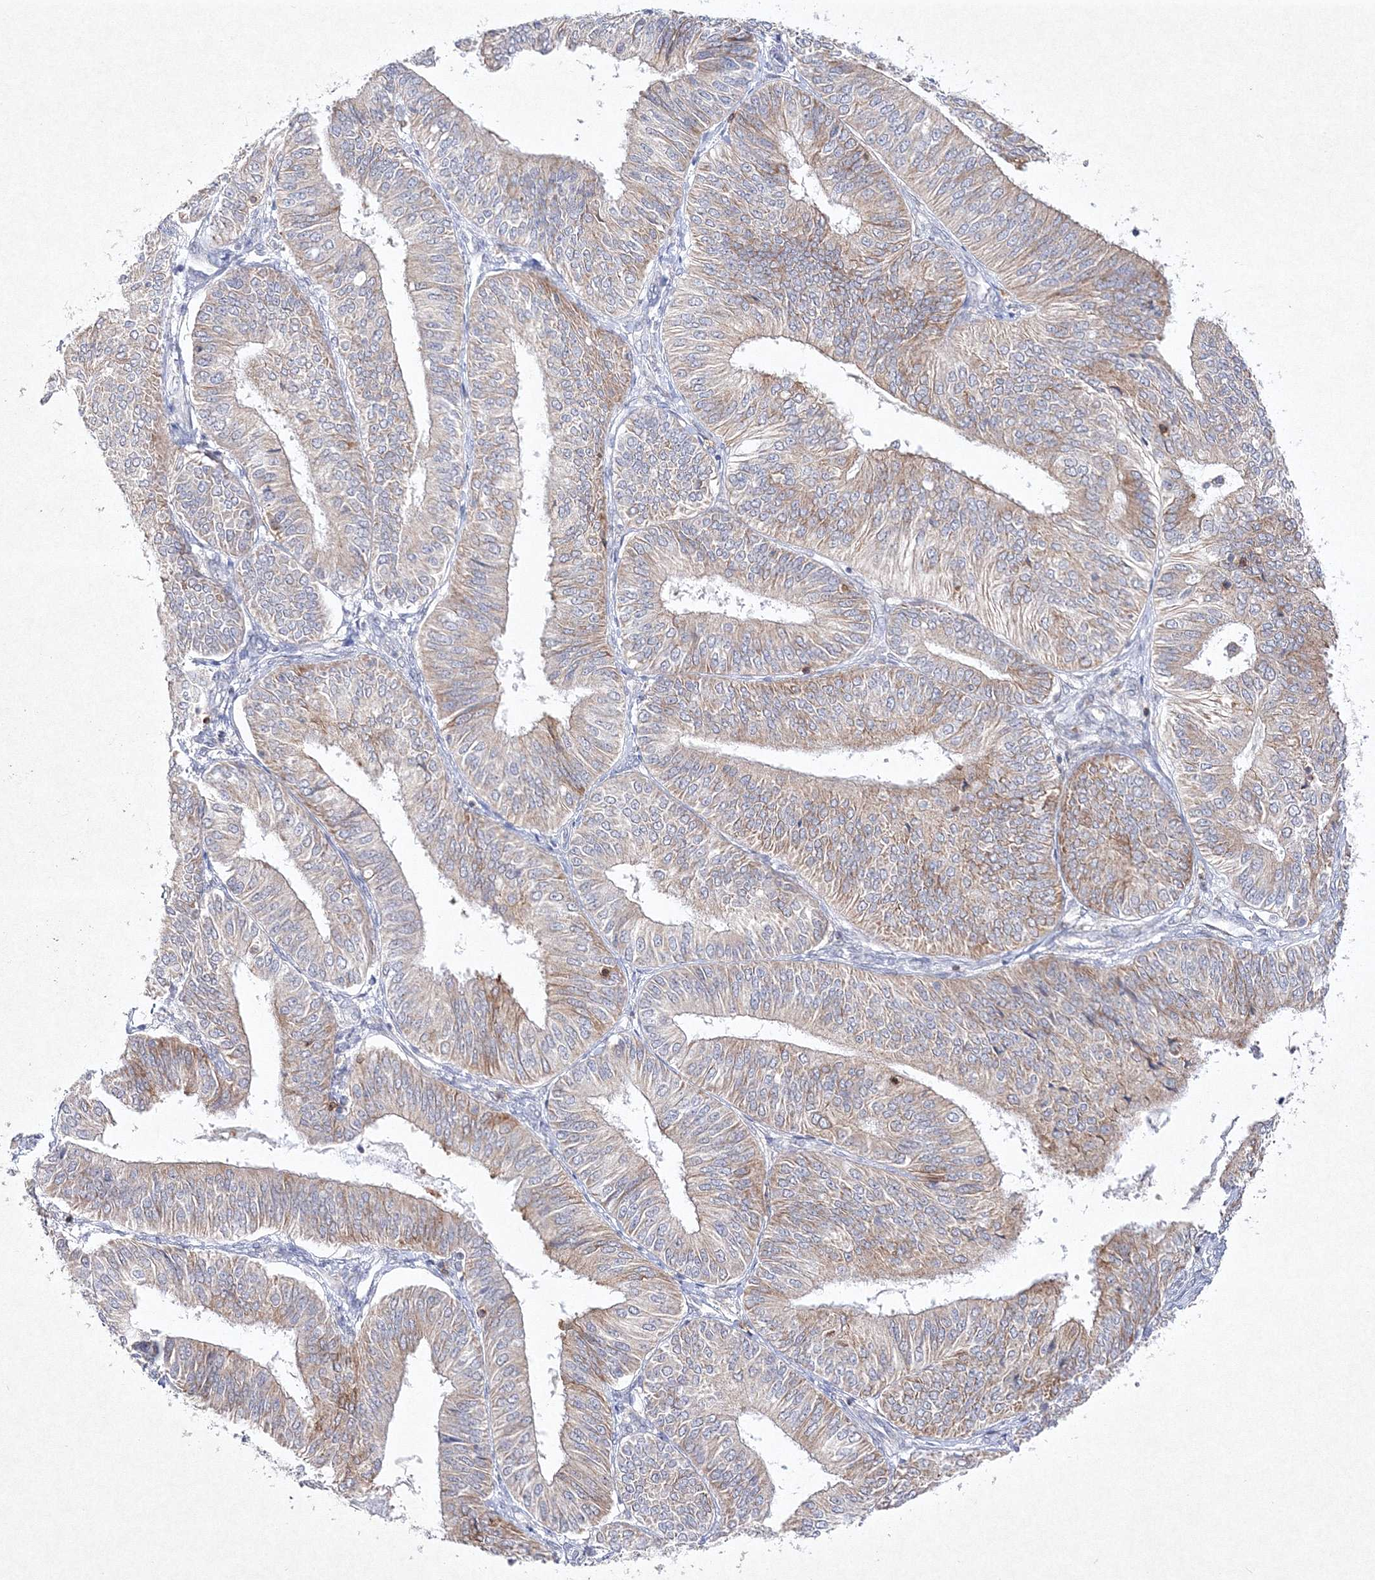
{"staining": {"intensity": "moderate", "quantity": ">75%", "location": "cytoplasmic/membranous"}, "tissue": "endometrial cancer", "cell_type": "Tumor cells", "image_type": "cancer", "snomed": [{"axis": "morphology", "description": "Adenocarcinoma, NOS"}, {"axis": "topography", "description": "Endometrium"}], "caption": "Immunohistochemistry (DAB) staining of adenocarcinoma (endometrial) reveals moderate cytoplasmic/membranous protein positivity in approximately >75% of tumor cells. (IHC, brightfield microscopy, high magnification).", "gene": "HCST", "patient": {"sex": "female", "age": 58}}